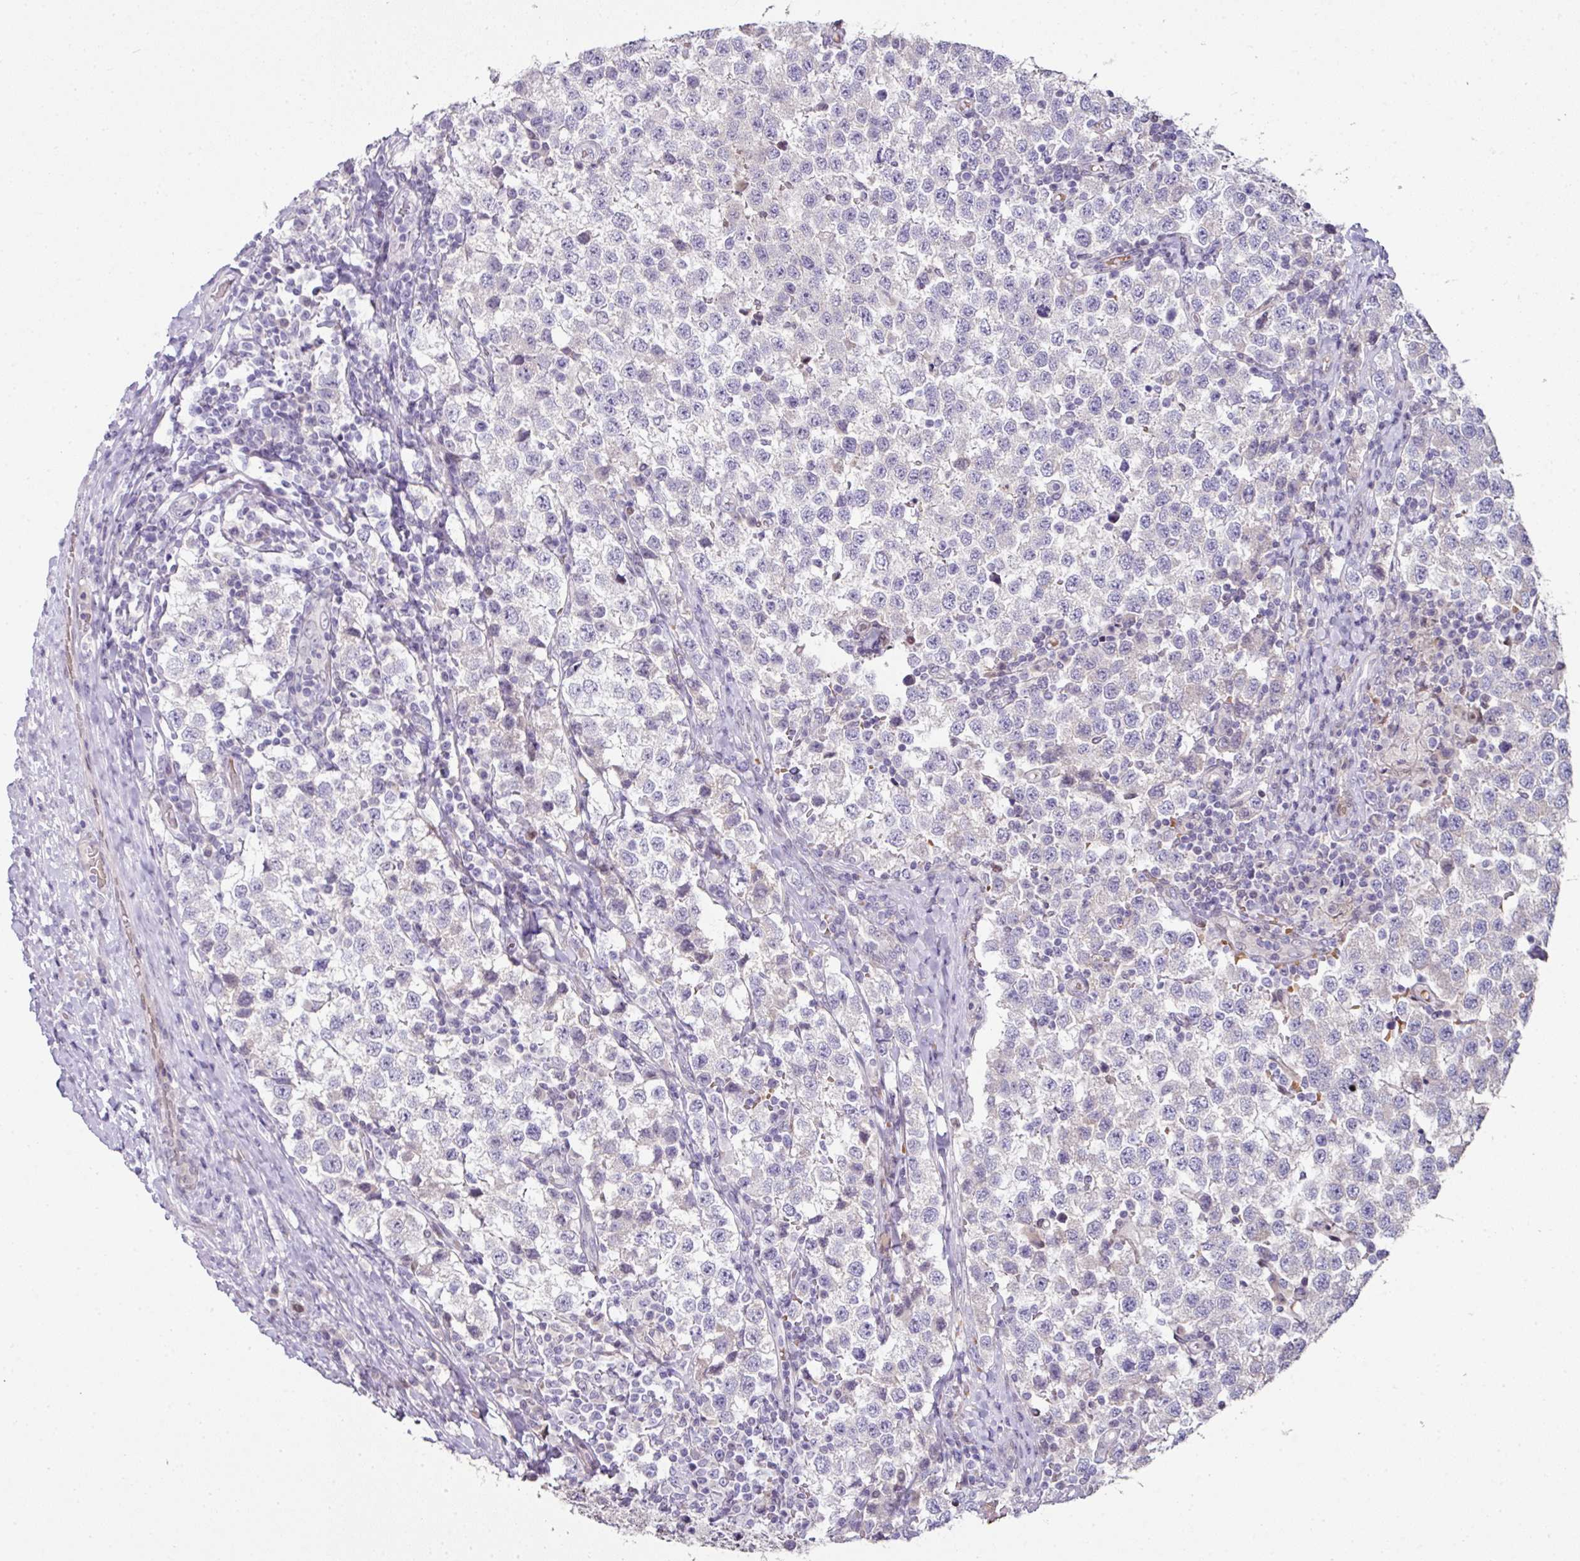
{"staining": {"intensity": "negative", "quantity": "none", "location": "none"}, "tissue": "testis cancer", "cell_type": "Tumor cells", "image_type": "cancer", "snomed": [{"axis": "morphology", "description": "Seminoma, NOS"}, {"axis": "topography", "description": "Testis"}], "caption": "DAB (3,3'-diaminobenzidine) immunohistochemical staining of testis seminoma reveals no significant positivity in tumor cells.", "gene": "ANKRD18A", "patient": {"sex": "male", "age": 34}}